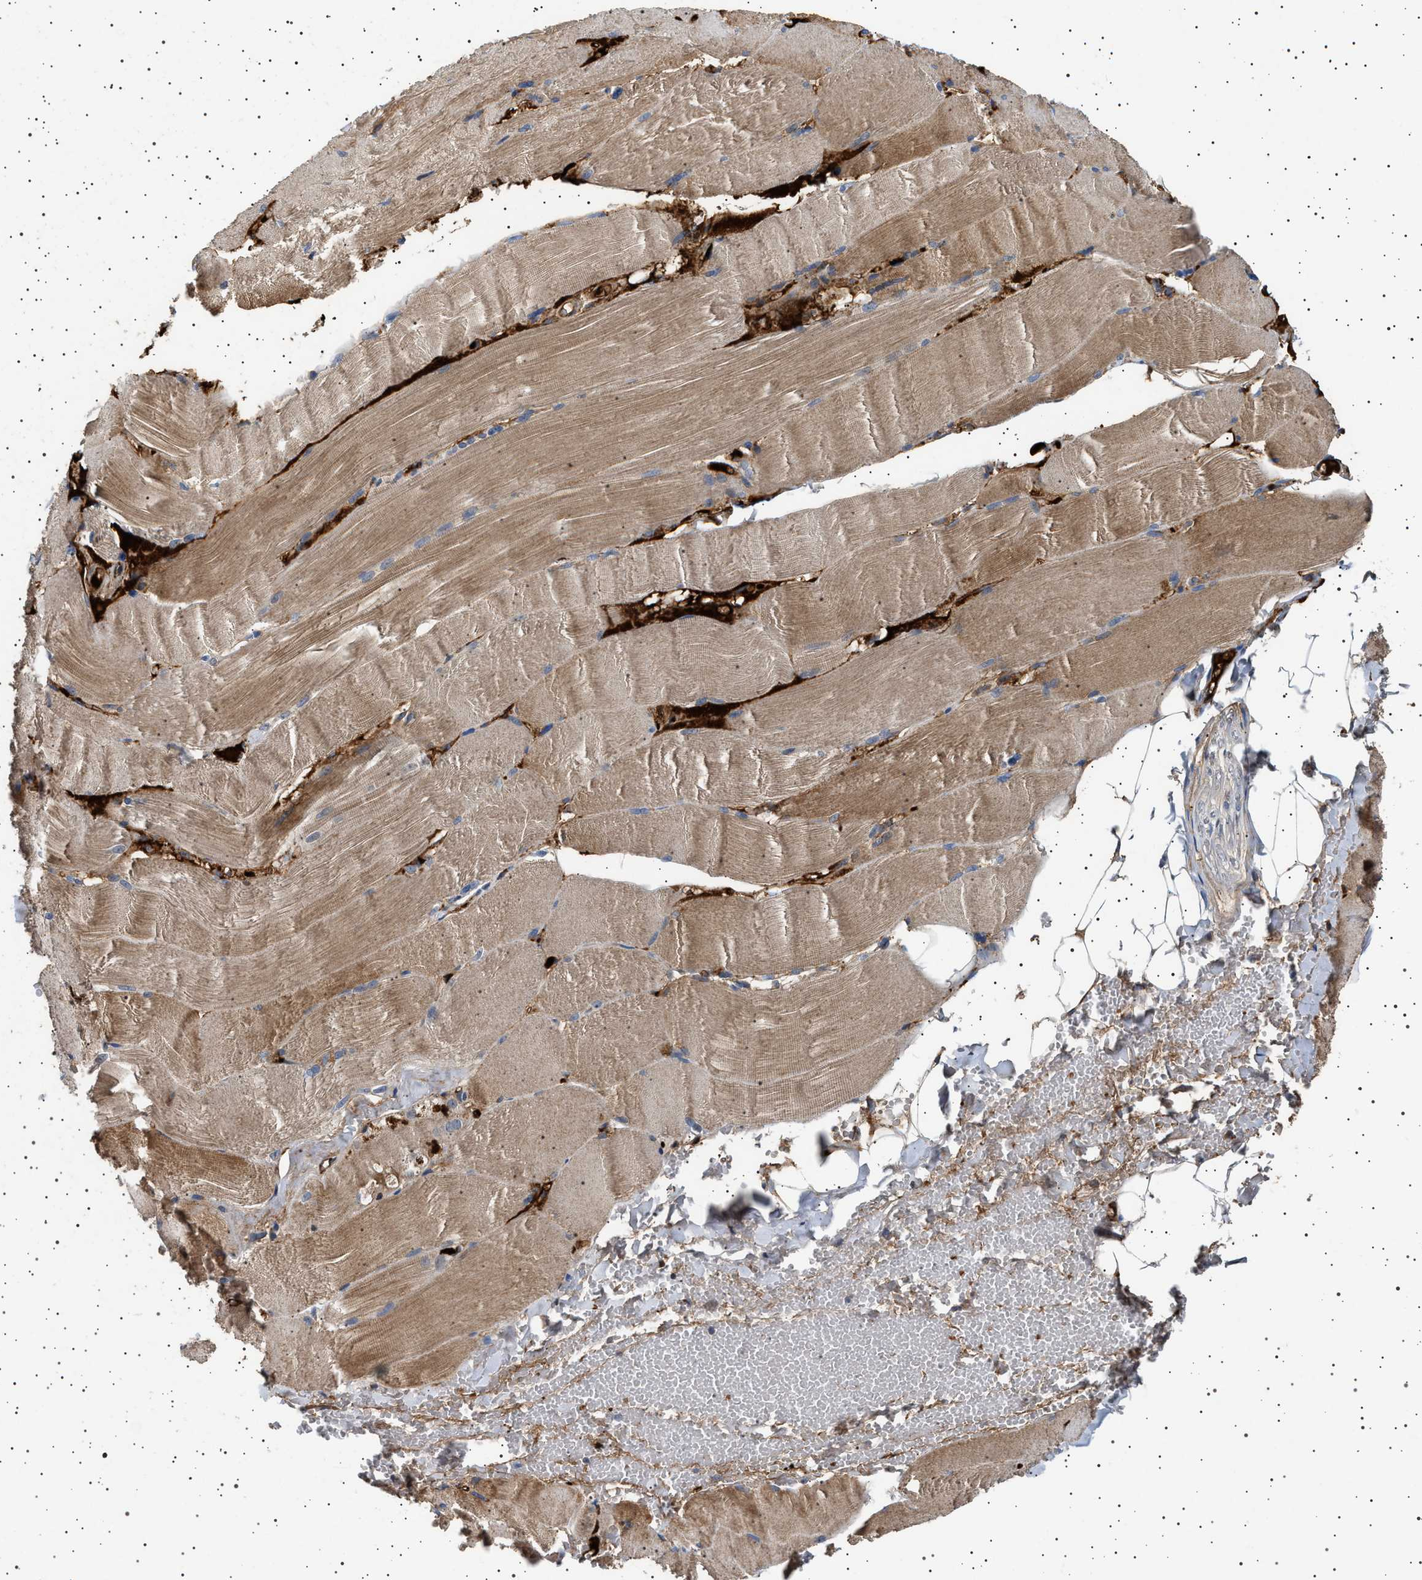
{"staining": {"intensity": "moderate", "quantity": ">75%", "location": "cytoplasmic/membranous"}, "tissue": "skeletal muscle", "cell_type": "Myocytes", "image_type": "normal", "snomed": [{"axis": "morphology", "description": "Normal tissue, NOS"}, {"axis": "topography", "description": "Skin"}, {"axis": "topography", "description": "Skeletal muscle"}], "caption": "DAB immunohistochemical staining of unremarkable human skeletal muscle displays moderate cytoplasmic/membranous protein staining in approximately >75% of myocytes.", "gene": "FICD", "patient": {"sex": "male", "age": 83}}